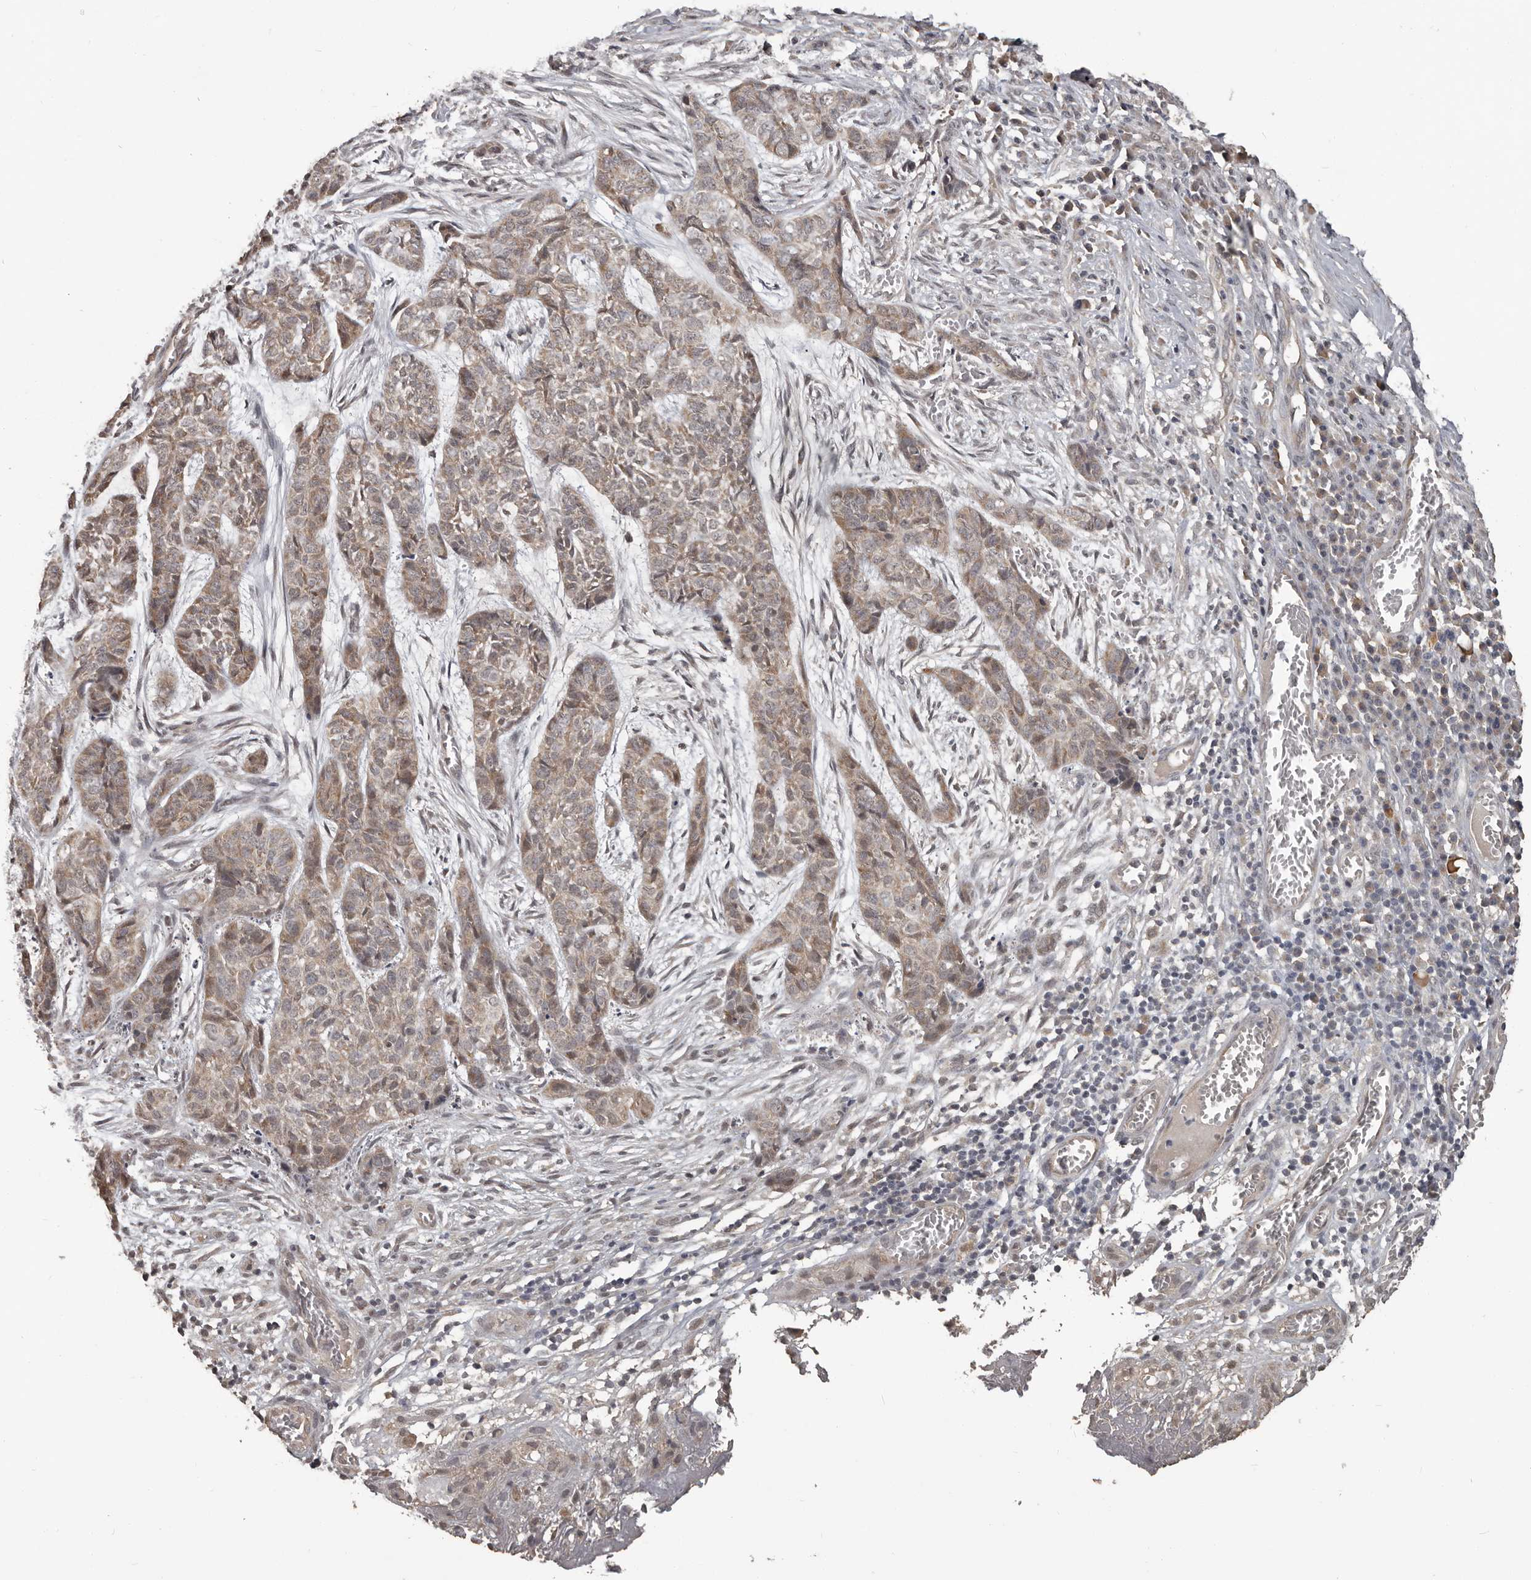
{"staining": {"intensity": "moderate", "quantity": ">75%", "location": "cytoplasmic/membranous"}, "tissue": "skin cancer", "cell_type": "Tumor cells", "image_type": "cancer", "snomed": [{"axis": "morphology", "description": "Basal cell carcinoma"}, {"axis": "topography", "description": "Skin"}], "caption": "Immunohistochemical staining of skin cancer reveals moderate cytoplasmic/membranous protein staining in about >75% of tumor cells. The staining was performed using DAB (3,3'-diaminobenzidine) to visualize the protein expression in brown, while the nuclei were stained in blue with hematoxylin (Magnification: 20x).", "gene": "ZFP14", "patient": {"sex": "female", "age": 64}}